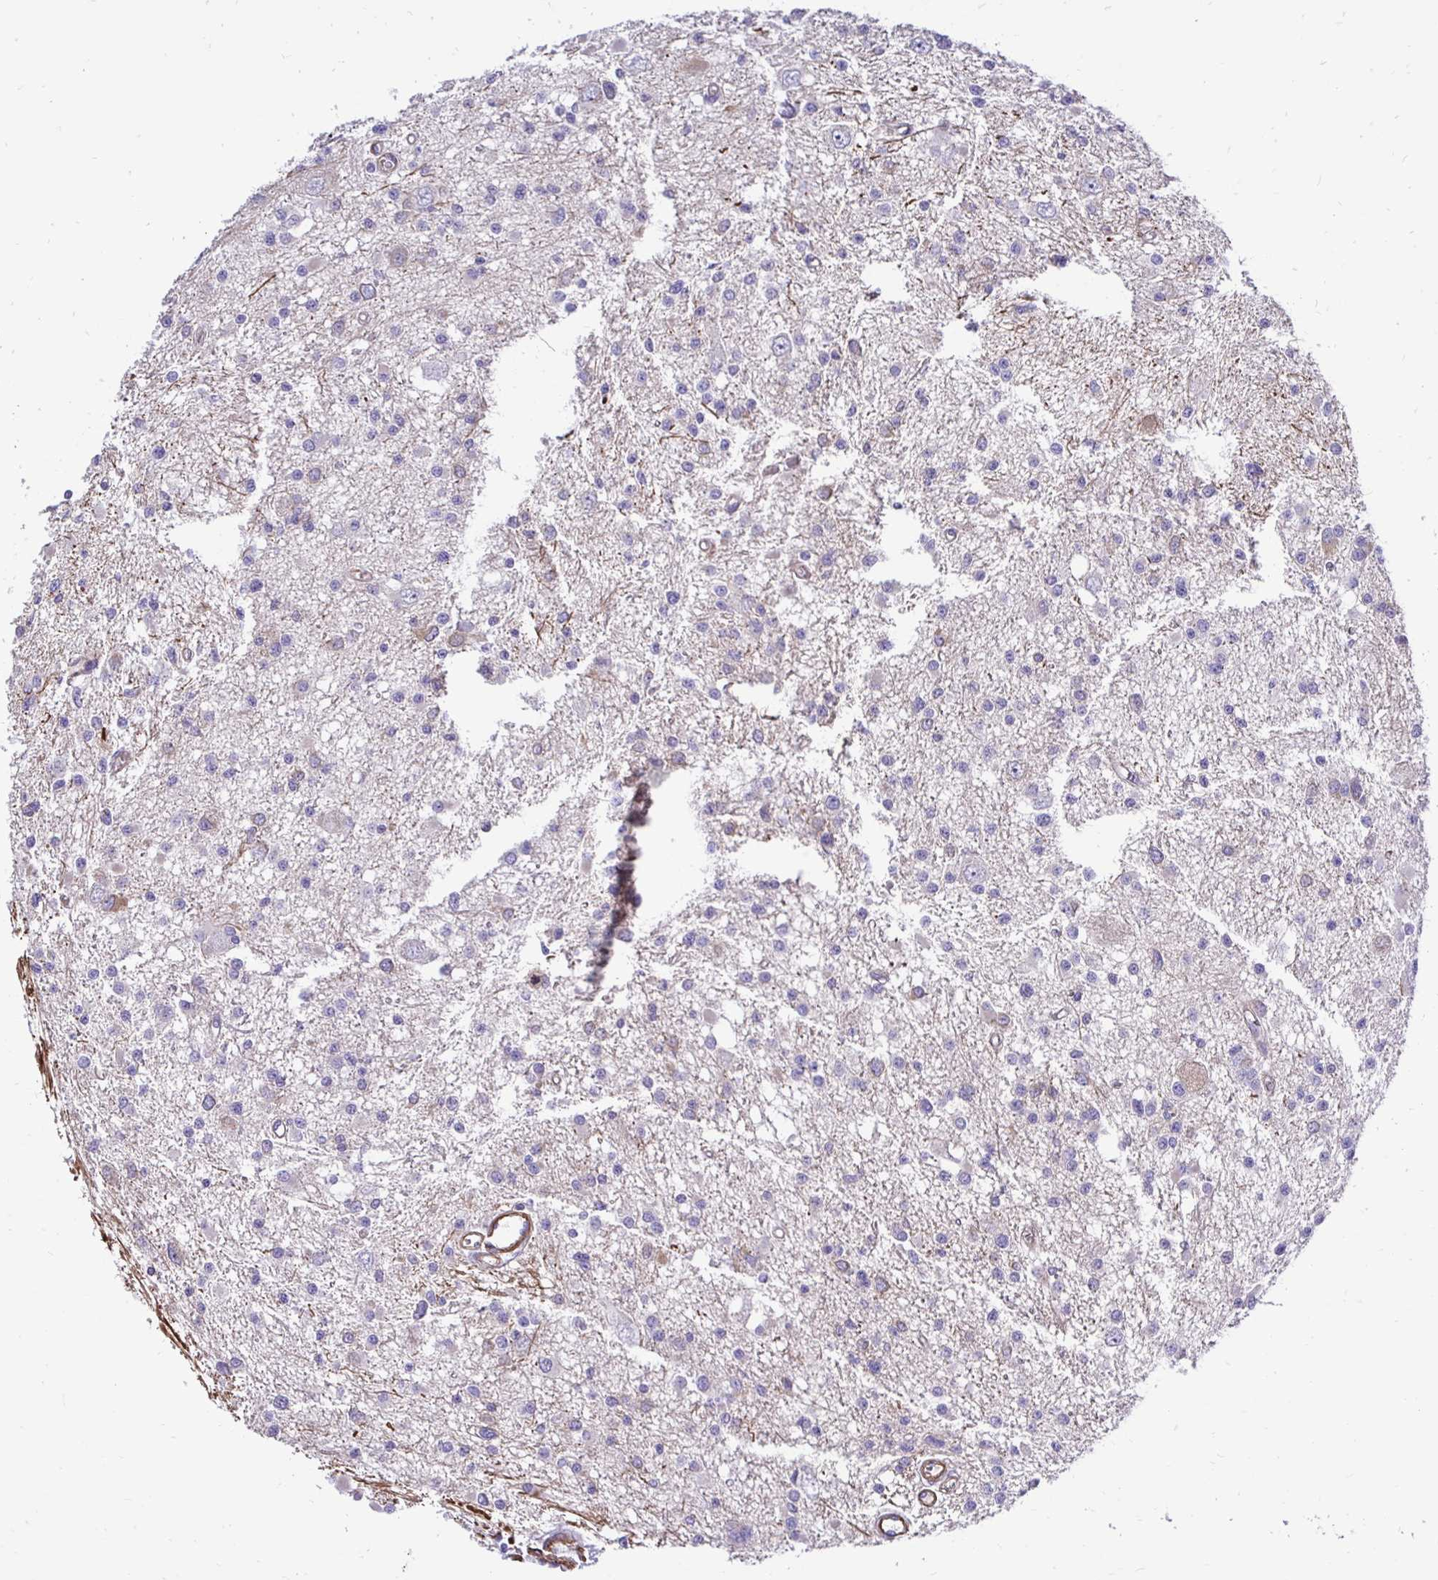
{"staining": {"intensity": "negative", "quantity": "none", "location": "none"}, "tissue": "glioma", "cell_type": "Tumor cells", "image_type": "cancer", "snomed": [{"axis": "morphology", "description": "Glioma, malignant, High grade"}, {"axis": "topography", "description": "Brain"}], "caption": "A photomicrograph of glioma stained for a protein displays no brown staining in tumor cells. (Stains: DAB immunohistochemistry (IHC) with hematoxylin counter stain, Microscopy: brightfield microscopy at high magnification).", "gene": "CTPS1", "patient": {"sex": "male", "age": 54}}